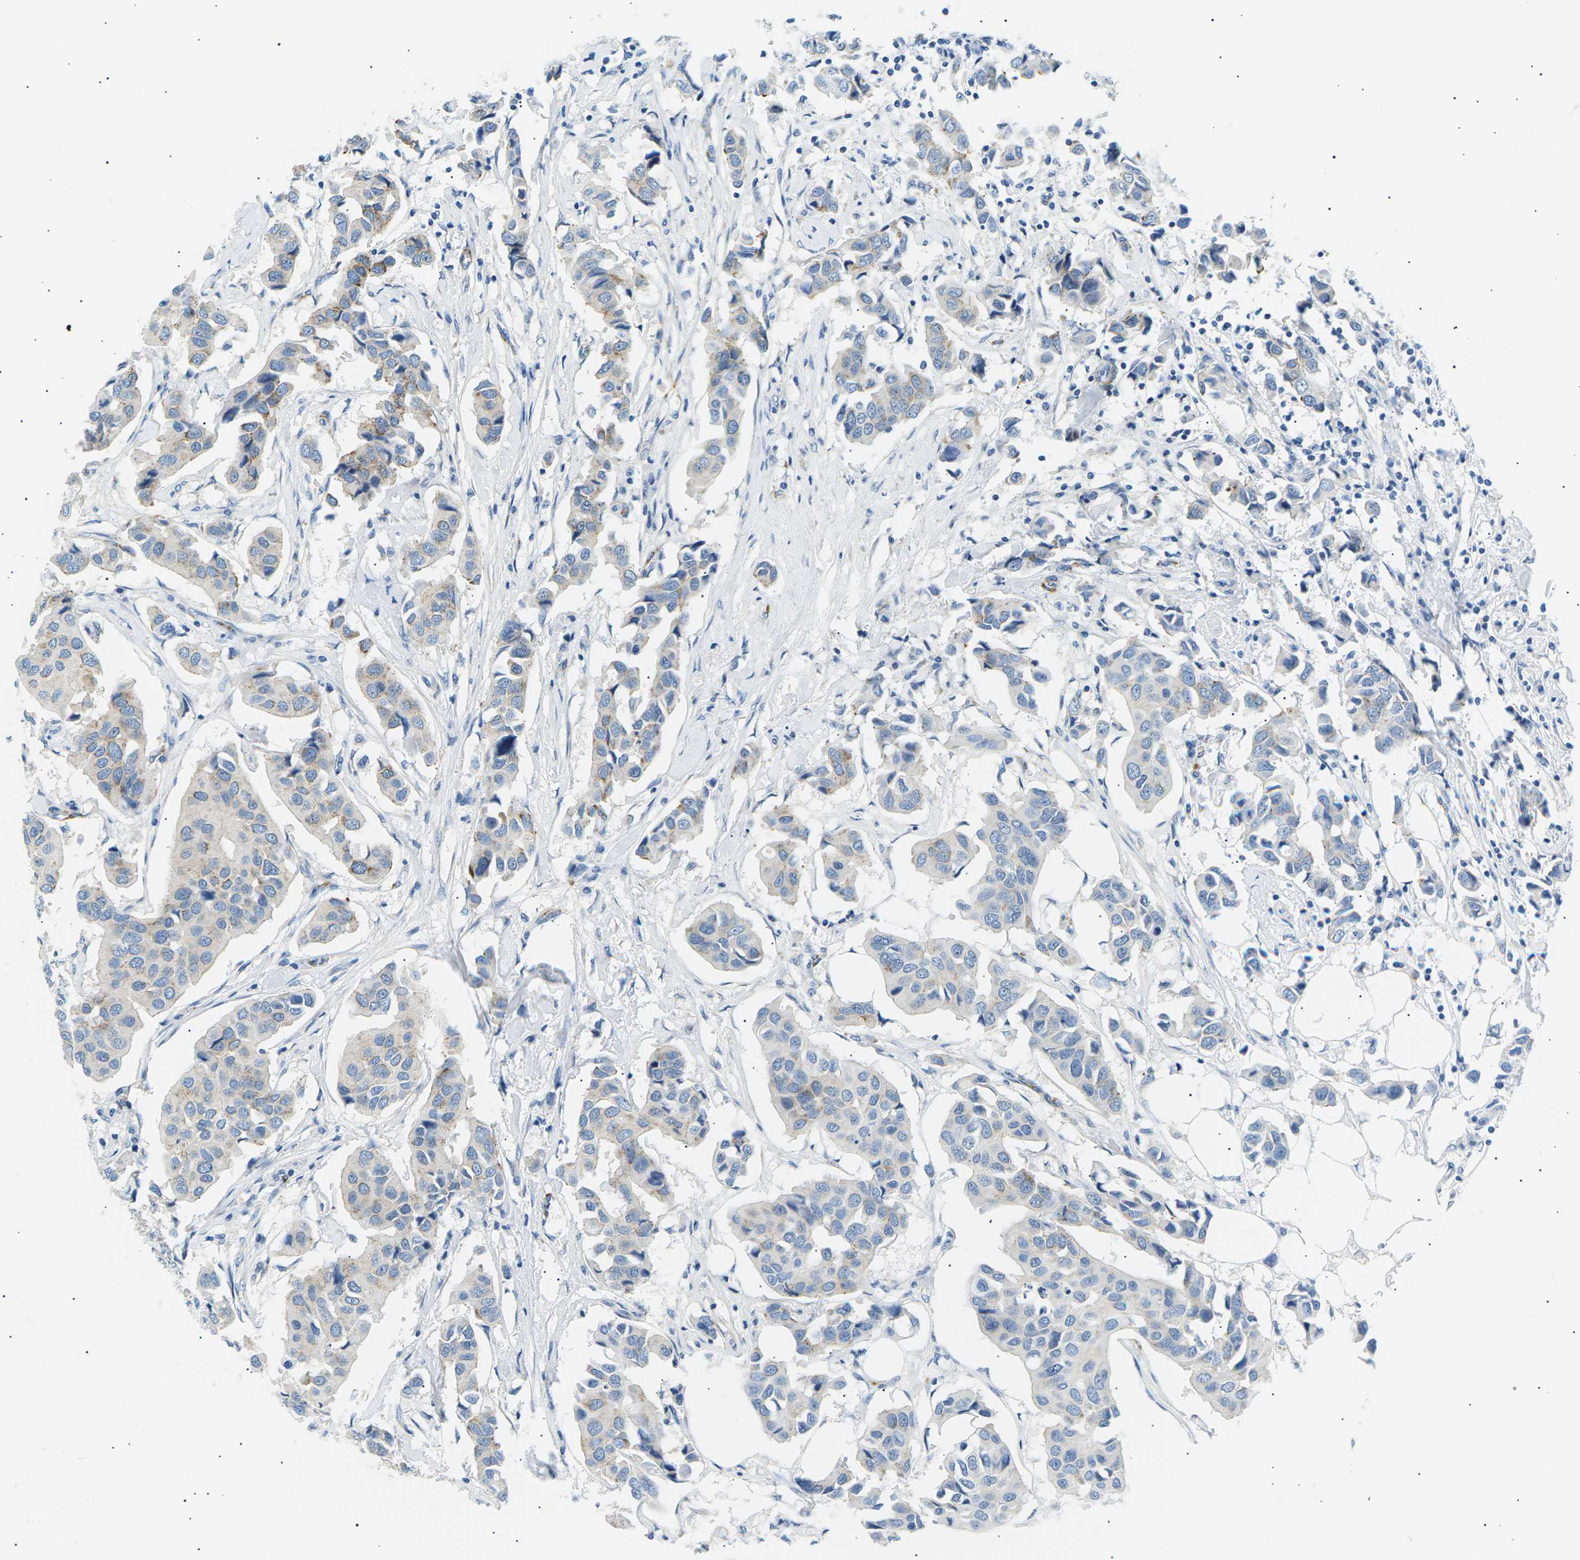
{"staining": {"intensity": "weak", "quantity": "<25%", "location": "cytoplasmic/membranous"}, "tissue": "breast cancer", "cell_type": "Tumor cells", "image_type": "cancer", "snomed": [{"axis": "morphology", "description": "Duct carcinoma"}, {"axis": "topography", "description": "Breast"}], "caption": "Immunohistochemistry (IHC) of invasive ductal carcinoma (breast) exhibits no staining in tumor cells. The staining is performed using DAB (3,3'-diaminobenzidine) brown chromogen with nuclei counter-stained in using hematoxylin.", "gene": "SEPTIN5", "patient": {"sex": "female", "age": 80}}